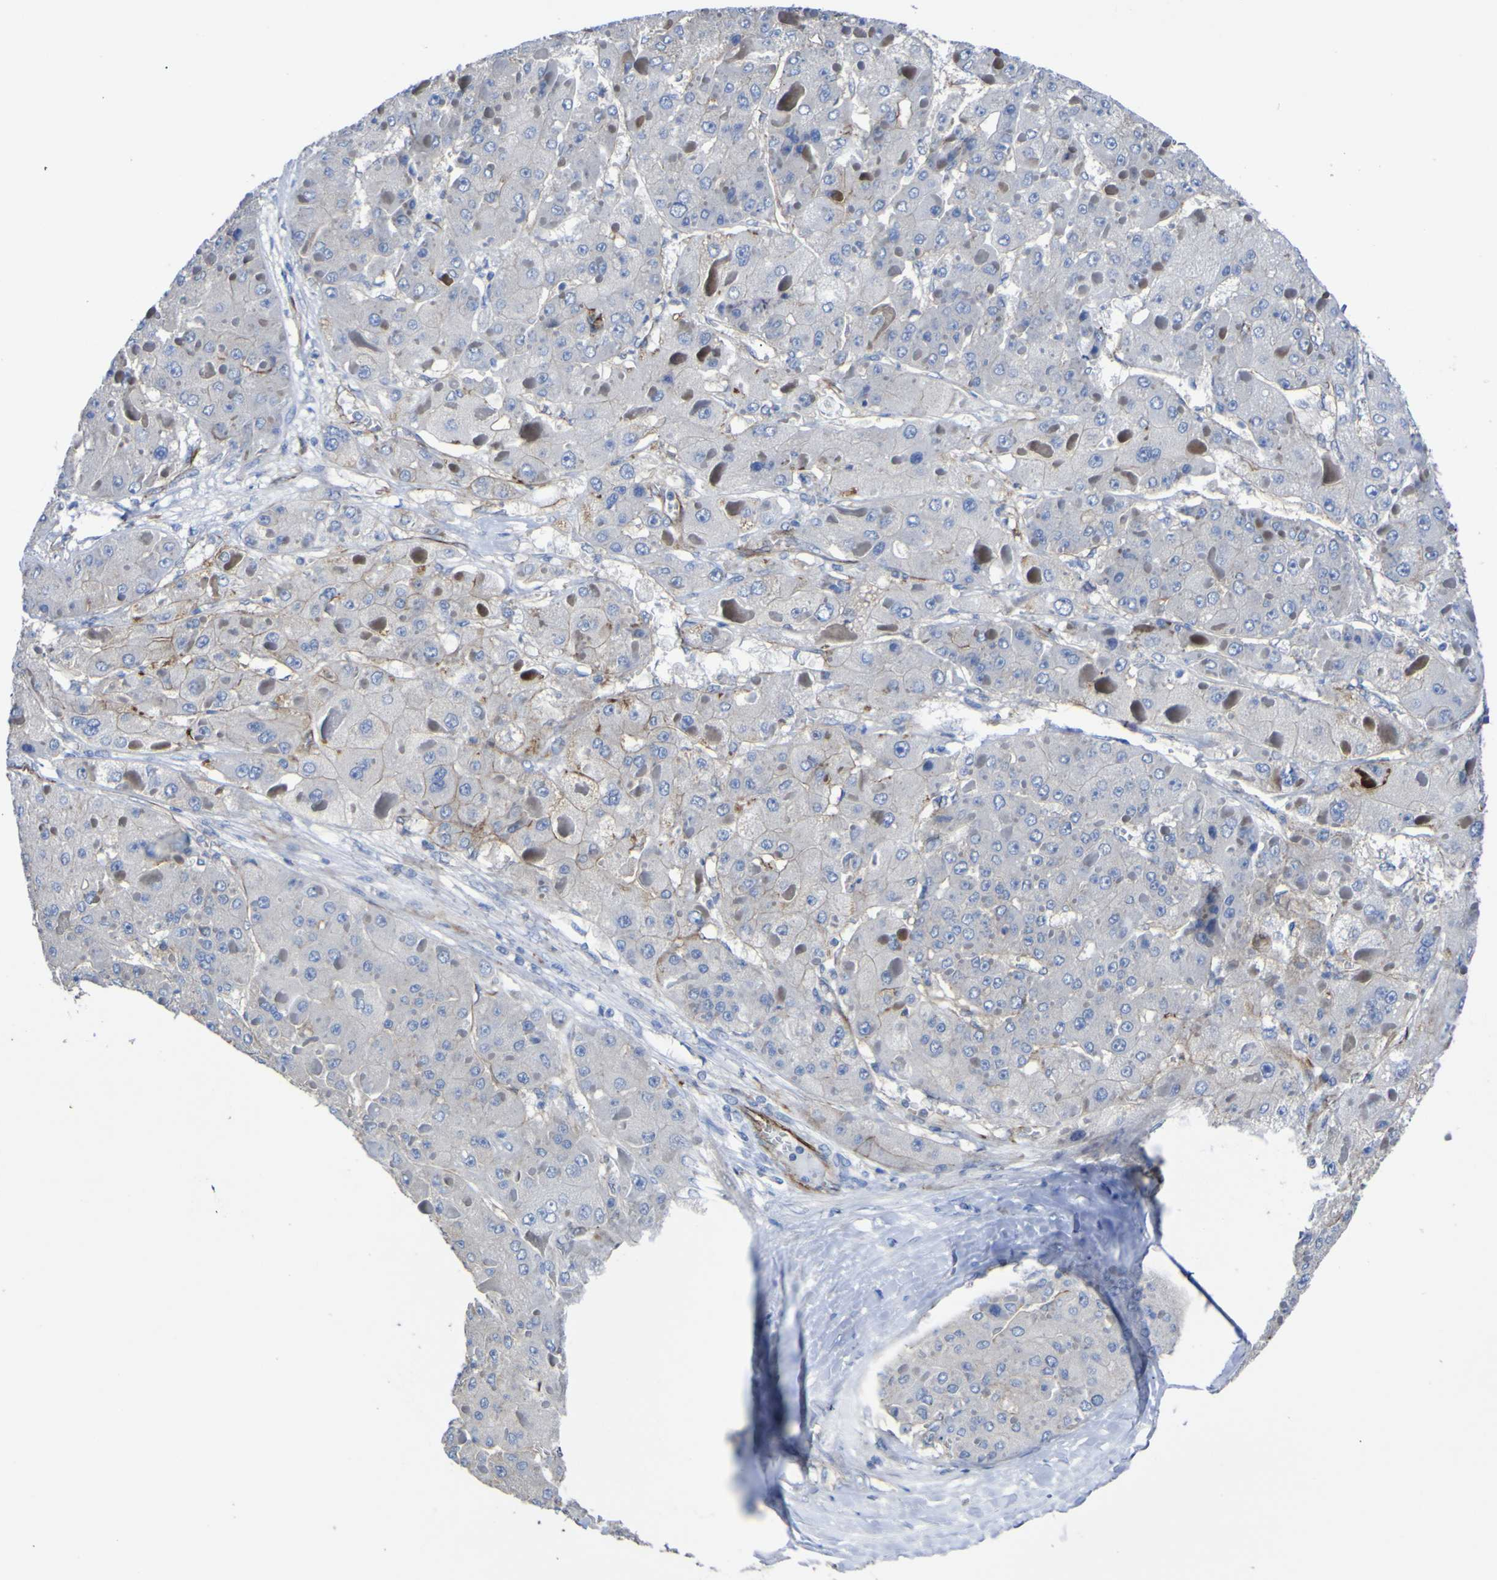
{"staining": {"intensity": "weak", "quantity": "<25%", "location": "cytoplasmic/membranous"}, "tissue": "liver cancer", "cell_type": "Tumor cells", "image_type": "cancer", "snomed": [{"axis": "morphology", "description": "Carcinoma, Hepatocellular, NOS"}, {"axis": "topography", "description": "Liver"}], "caption": "Tumor cells show no significant protein expression in liver hepatocellular carcinoma. (DAB (3,3'-diaminobenzidine) immunohistochemistry, high magnification).", "gene": "AGO4", "patient": {"sex": "female", "age": 73}}